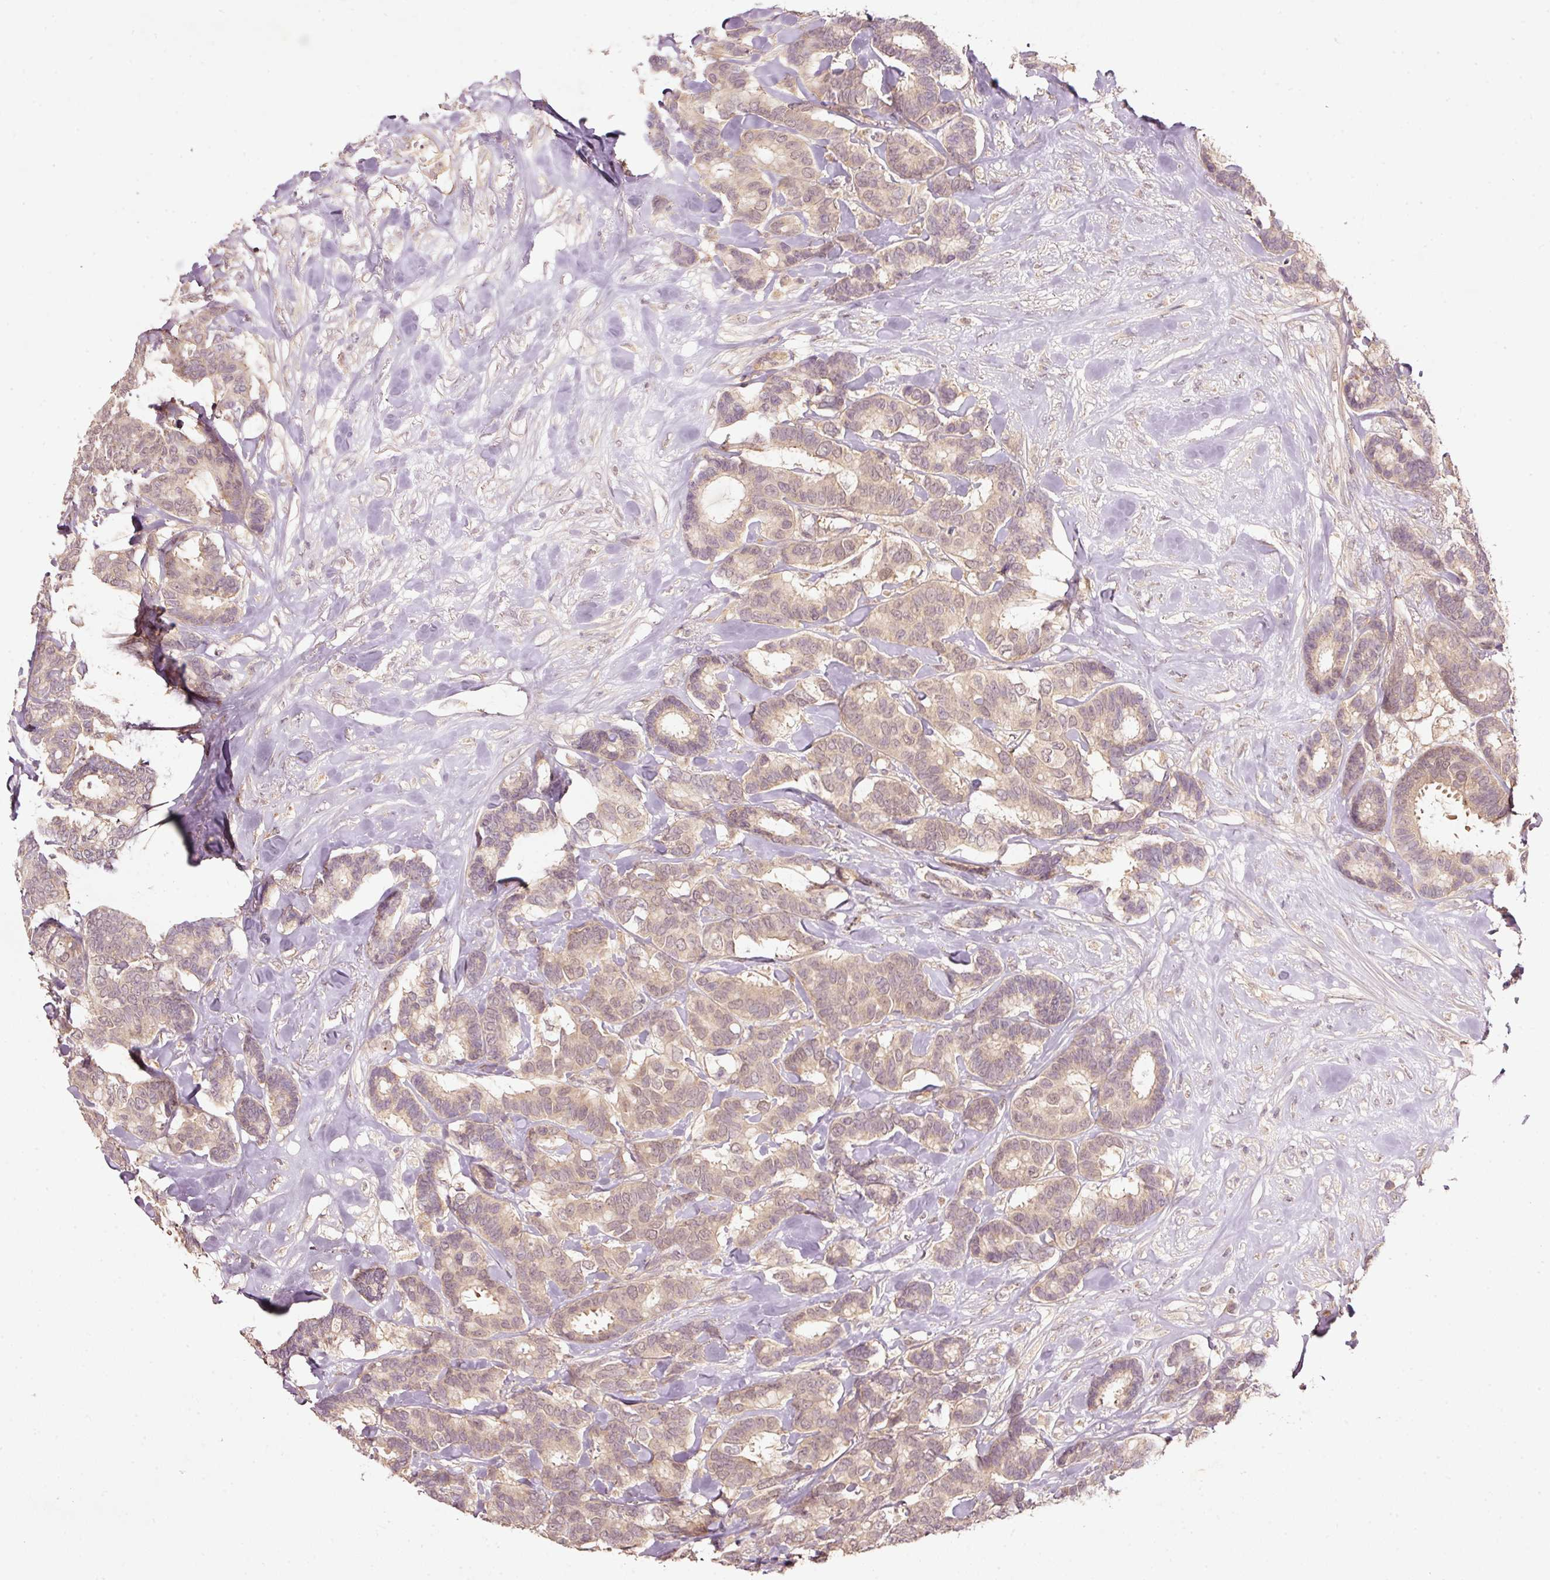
{"staining": {"intensity": "negative", "quantity": "none", "location": "none"}, "tissue": "breast cancer", "cell_type": "Tumor cells", "image_type": "cancer", "snomed": [{"axis": "morphology", "description": "Normal tissue, NOS"}, {"axis": "morphology", "description": "Duct carcinoma"}, {"axis": "topography", "description": "Breast"}], "caption": "The immunohistochemistry (IHC) histopathology image has no significant expression in tumor cells of intraductal carcinoma (breast) tissue.", "gene": "PCDHB1", "patient": {"sex": "female", "age": 87}}